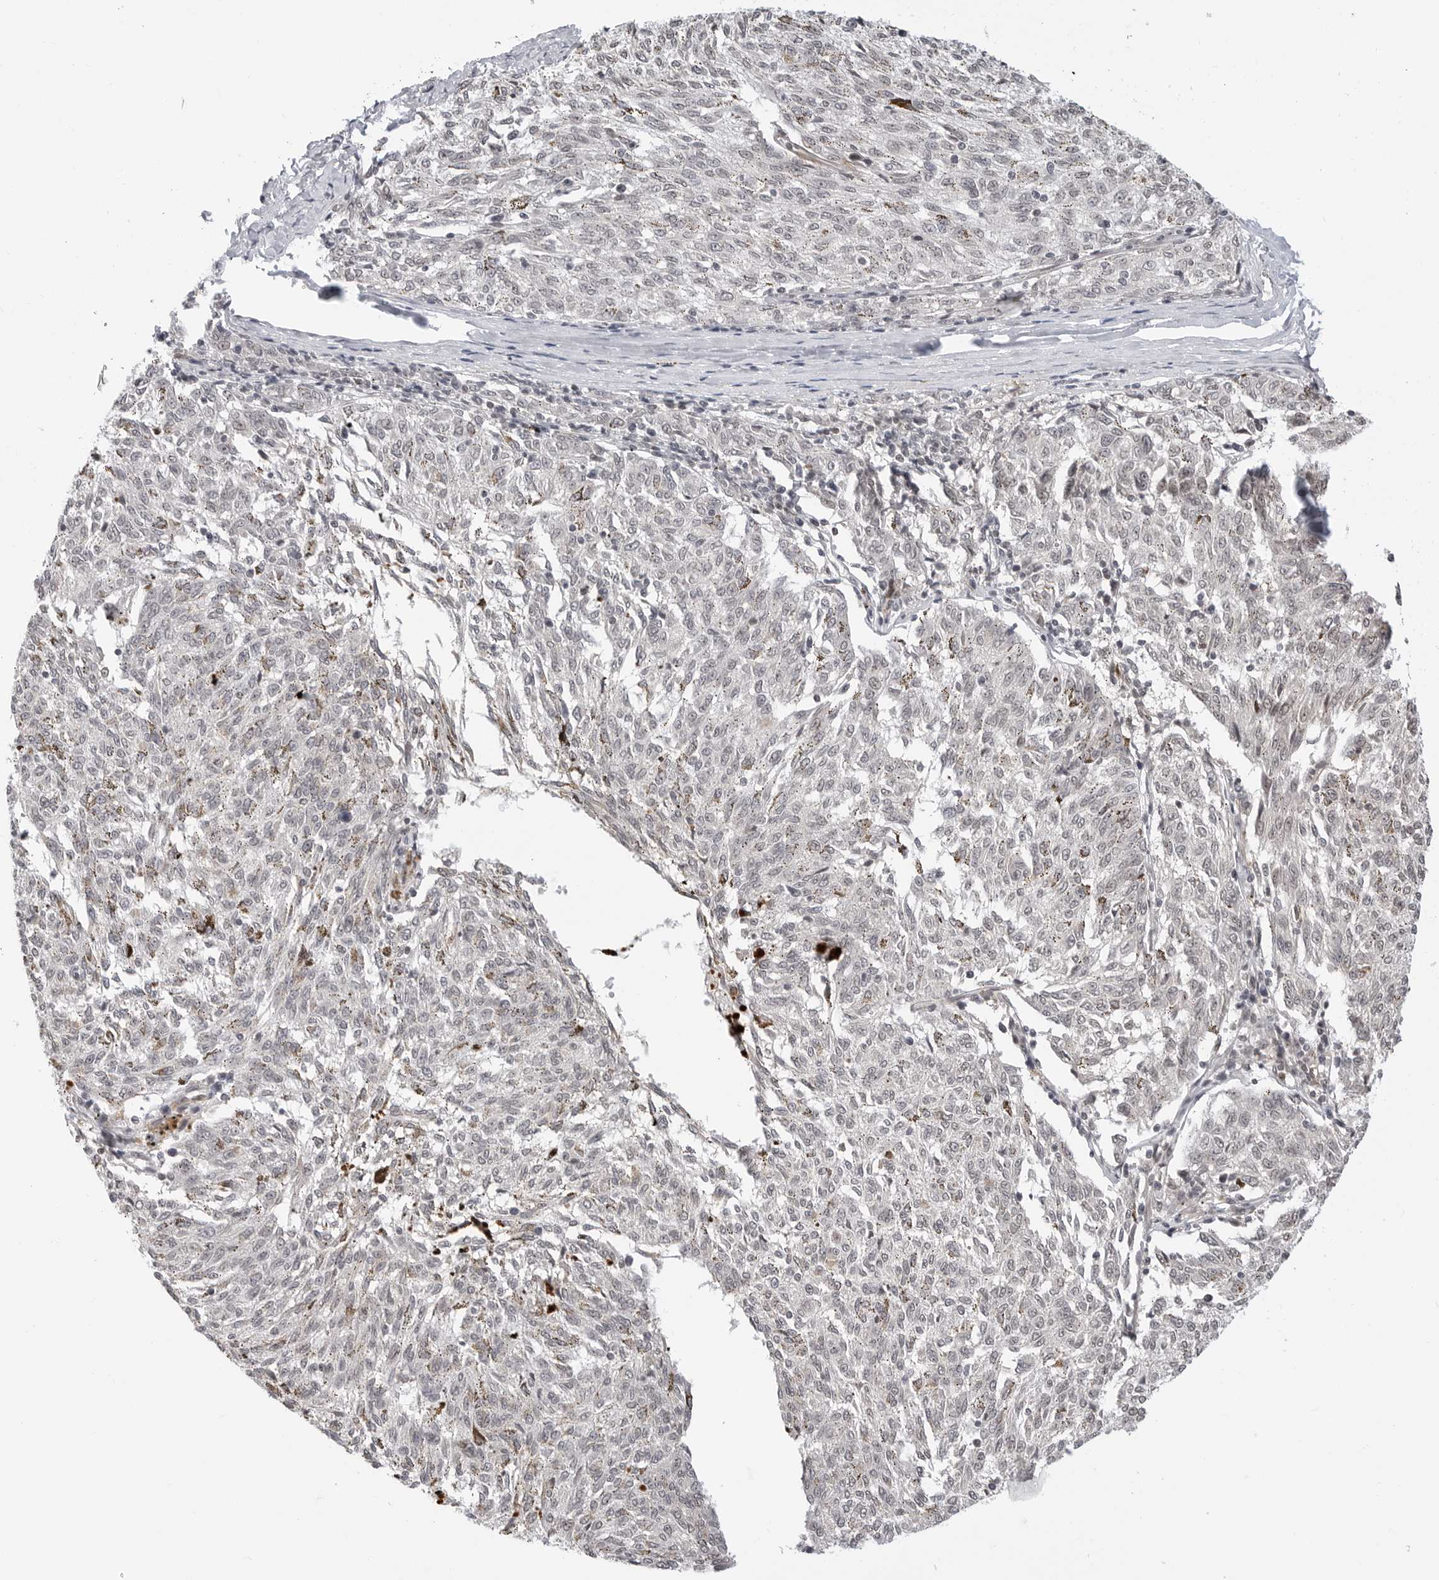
{"staining": {"intensity": "negative", "quantity": "none", "location": "none"}, "tissue": "melanoma", "cell_type": "Tumor cells", "image_type": "cancer", "snomed": [{"axis": "morphology", "description": "Malignant melanoma, NOS"}, {"axis": "topography", "description": "Skin"}], "caption": "Immunohistochemistry of malignant melanoma demonstrates no staining in tumor cells.", "gene": "C8orf33", "patient": {"sex": "female", "age": 72}}